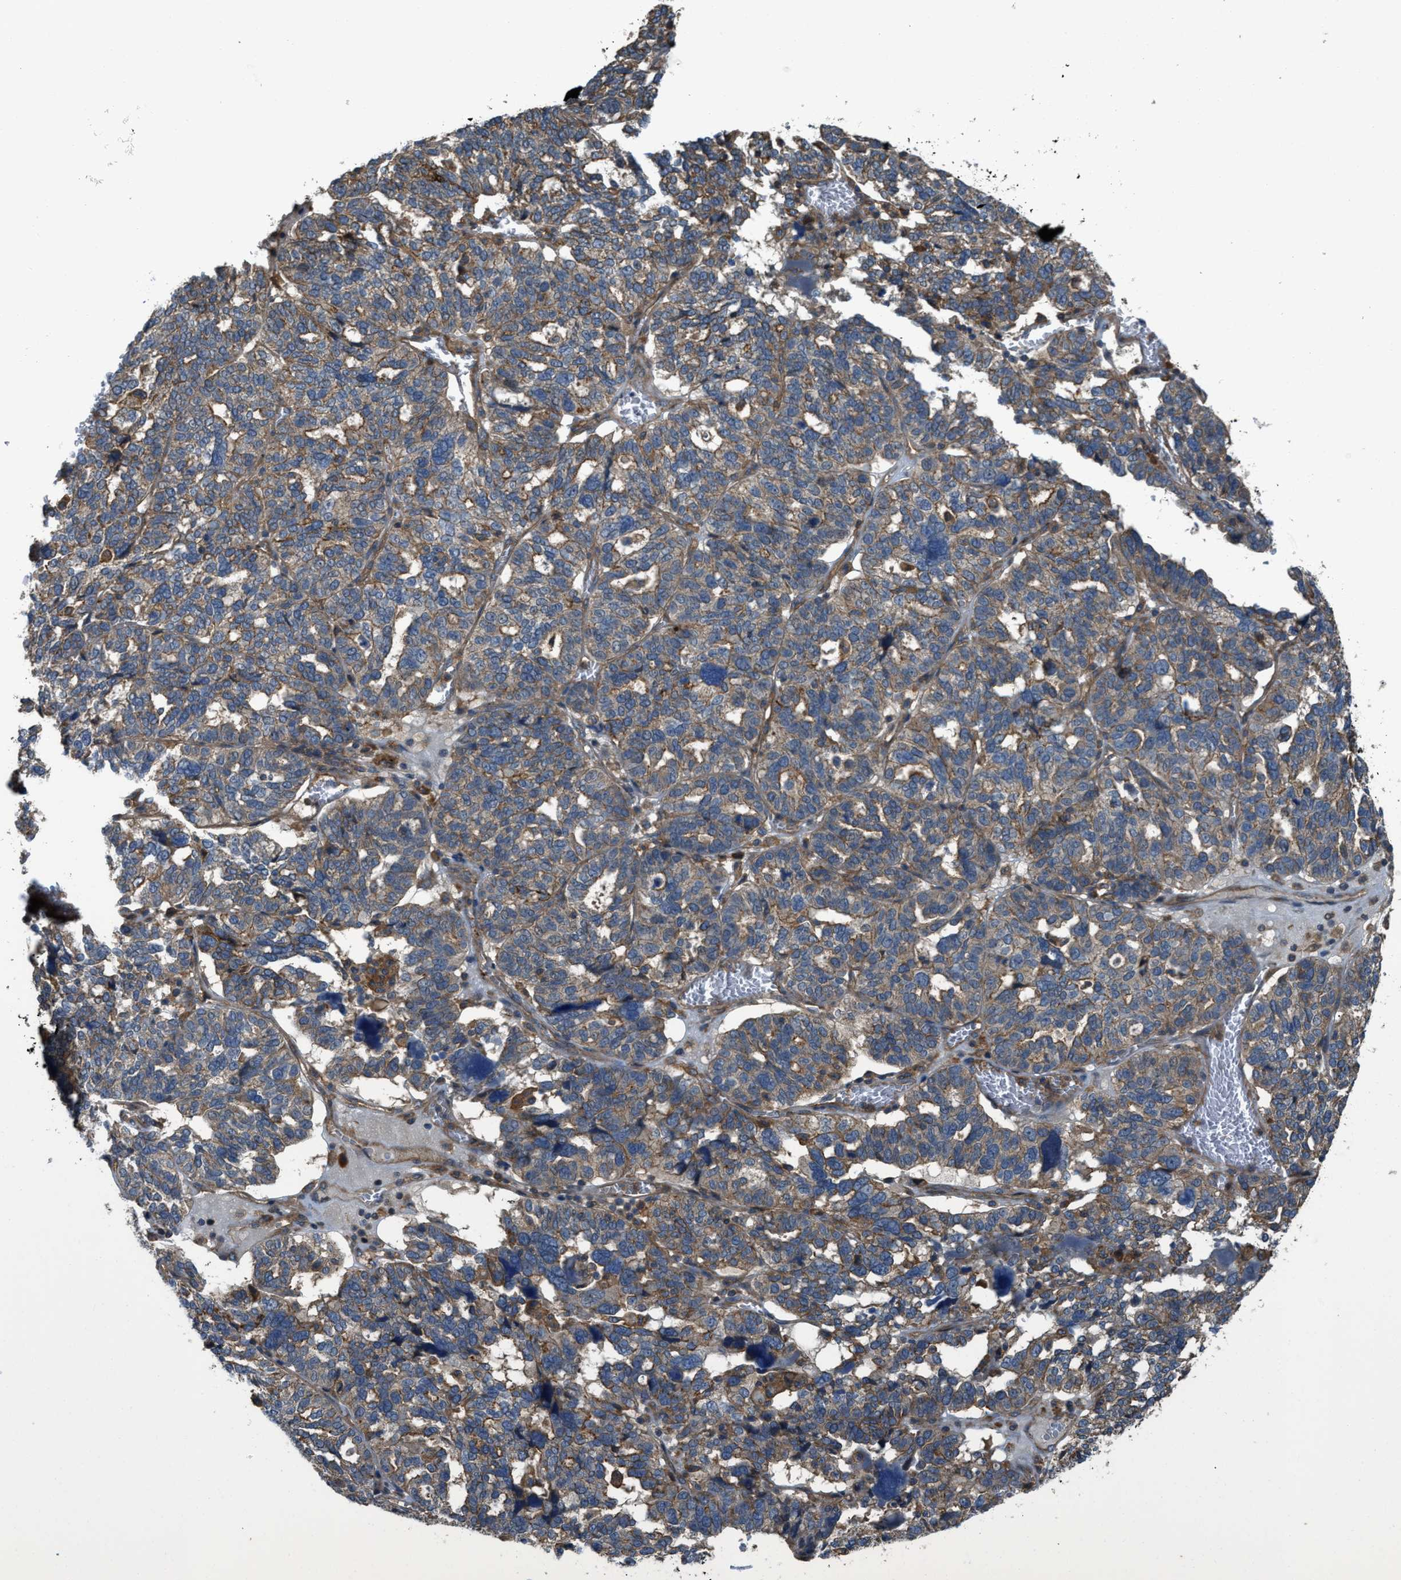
{"staining": {"intensity": "weak", "quantity": ">75%", "location": "cytoplasmic/membranous"}, "tissue": "ovarian cancer", "cell_type": "Tumor cells", "image_type": "cancer", "snomed": [{"axis": "morphology", "description": "Cystadenocarcinoma, serous, NOS"}, {"axis": "topography", "description": "Ovary"}], "caption": "Protein expression analysis of ovarian cancer (serous cystadenocarcinoma) demonstrates weak cytoplasmic/membranous expression in about >75% of tumor cells.", "gene": "BAG4", "patient": {"sex": "female", "age": 59}}